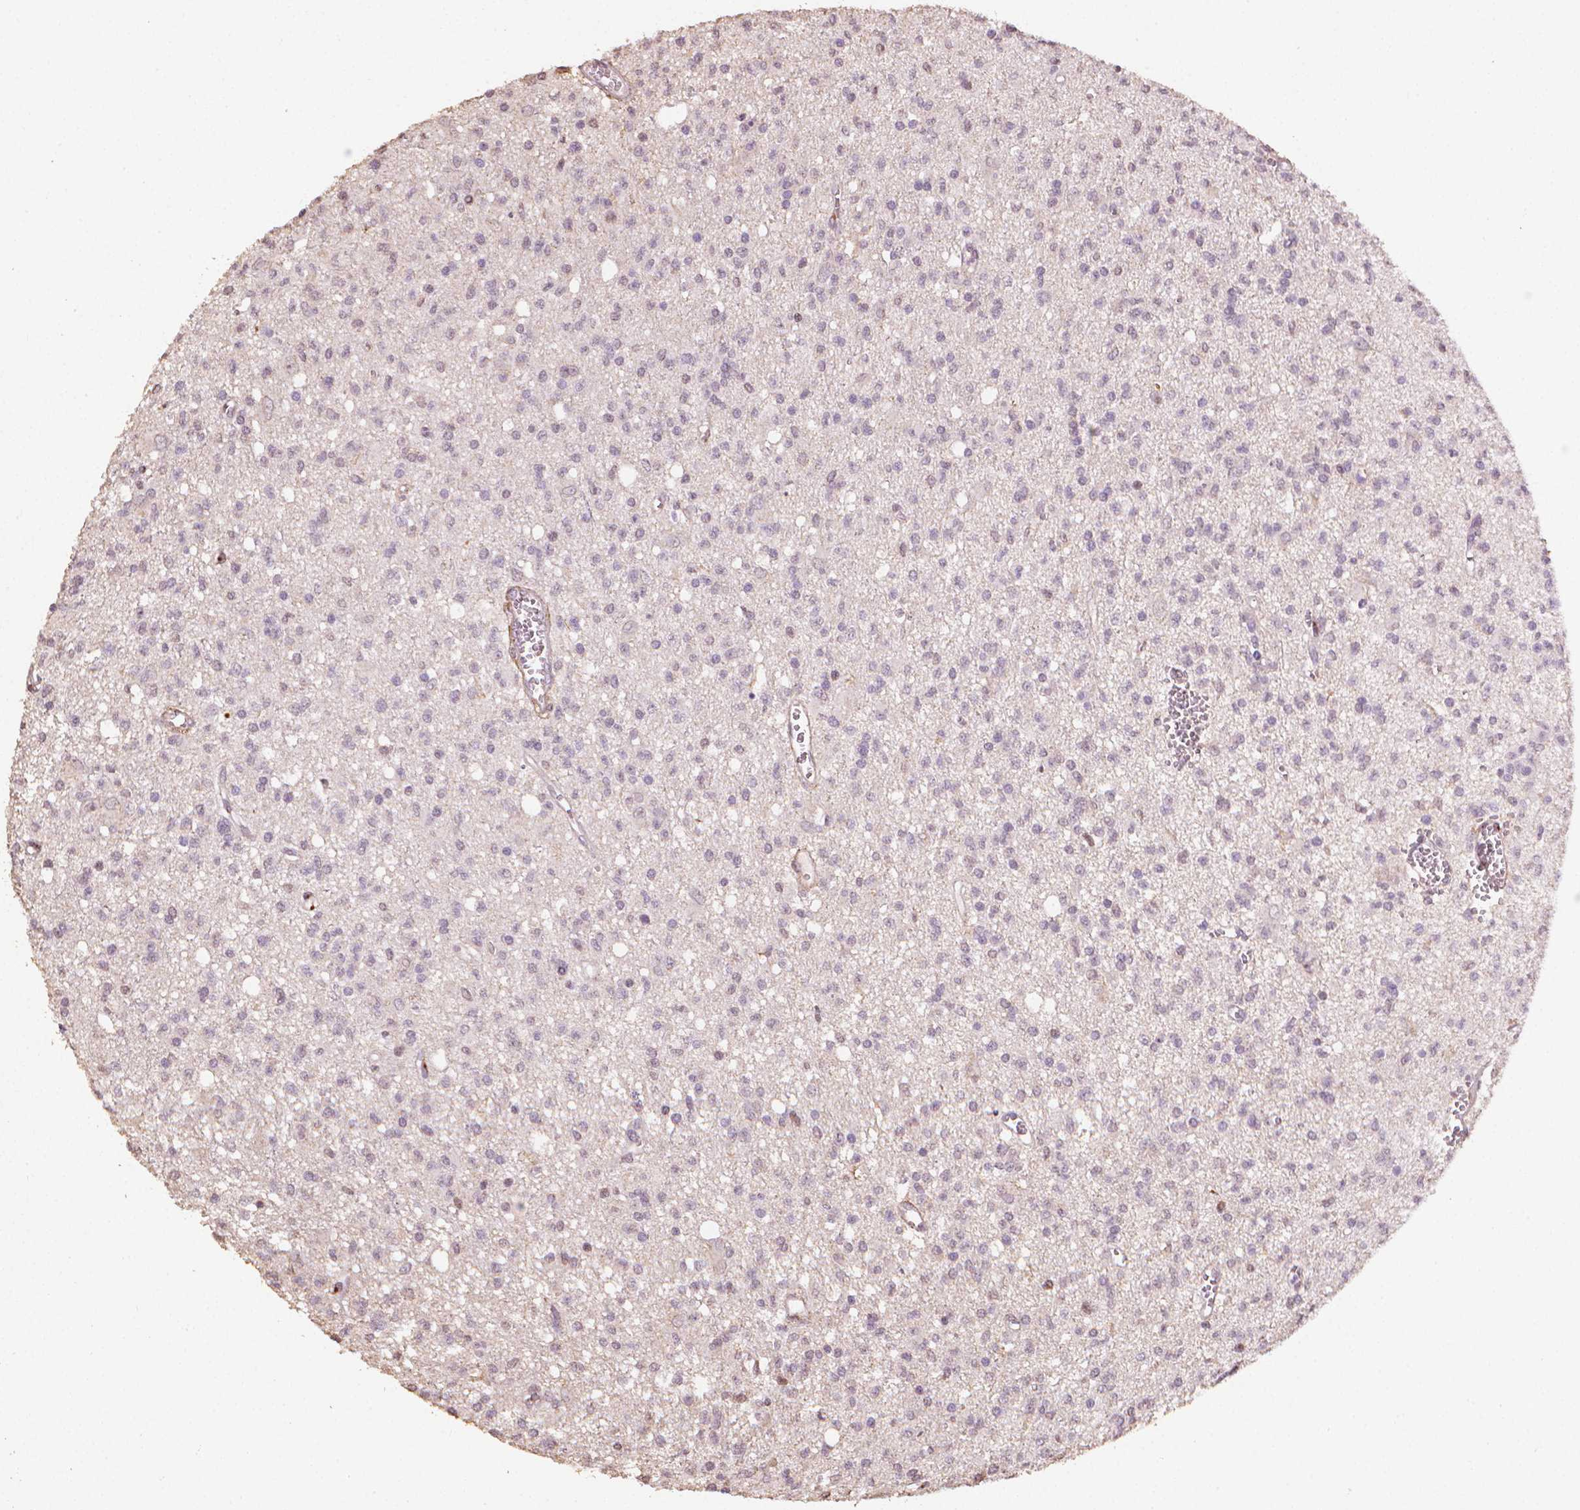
{"staining": {"intensity": "negative", "quantity": "none", "location": "none"}, "tissue": "glioma", "cell_type": "Tumor cells", "image_type": "cancer", "snomed": [{"axis": "morphology", "description": "Glioma, malignant, Low grade"}, {"axis": "topography", "description": "Brain"}], "caption": "Immunohistochemistry of human glioma reveals no staining in tumor cells. Brightfield microscopy of immunohistochemistry stained with DAB (brown) and hematoxylin (blue), captured at high magnification.", "gene": "DCN", "patient": {"sex": "male", "age": 64}}